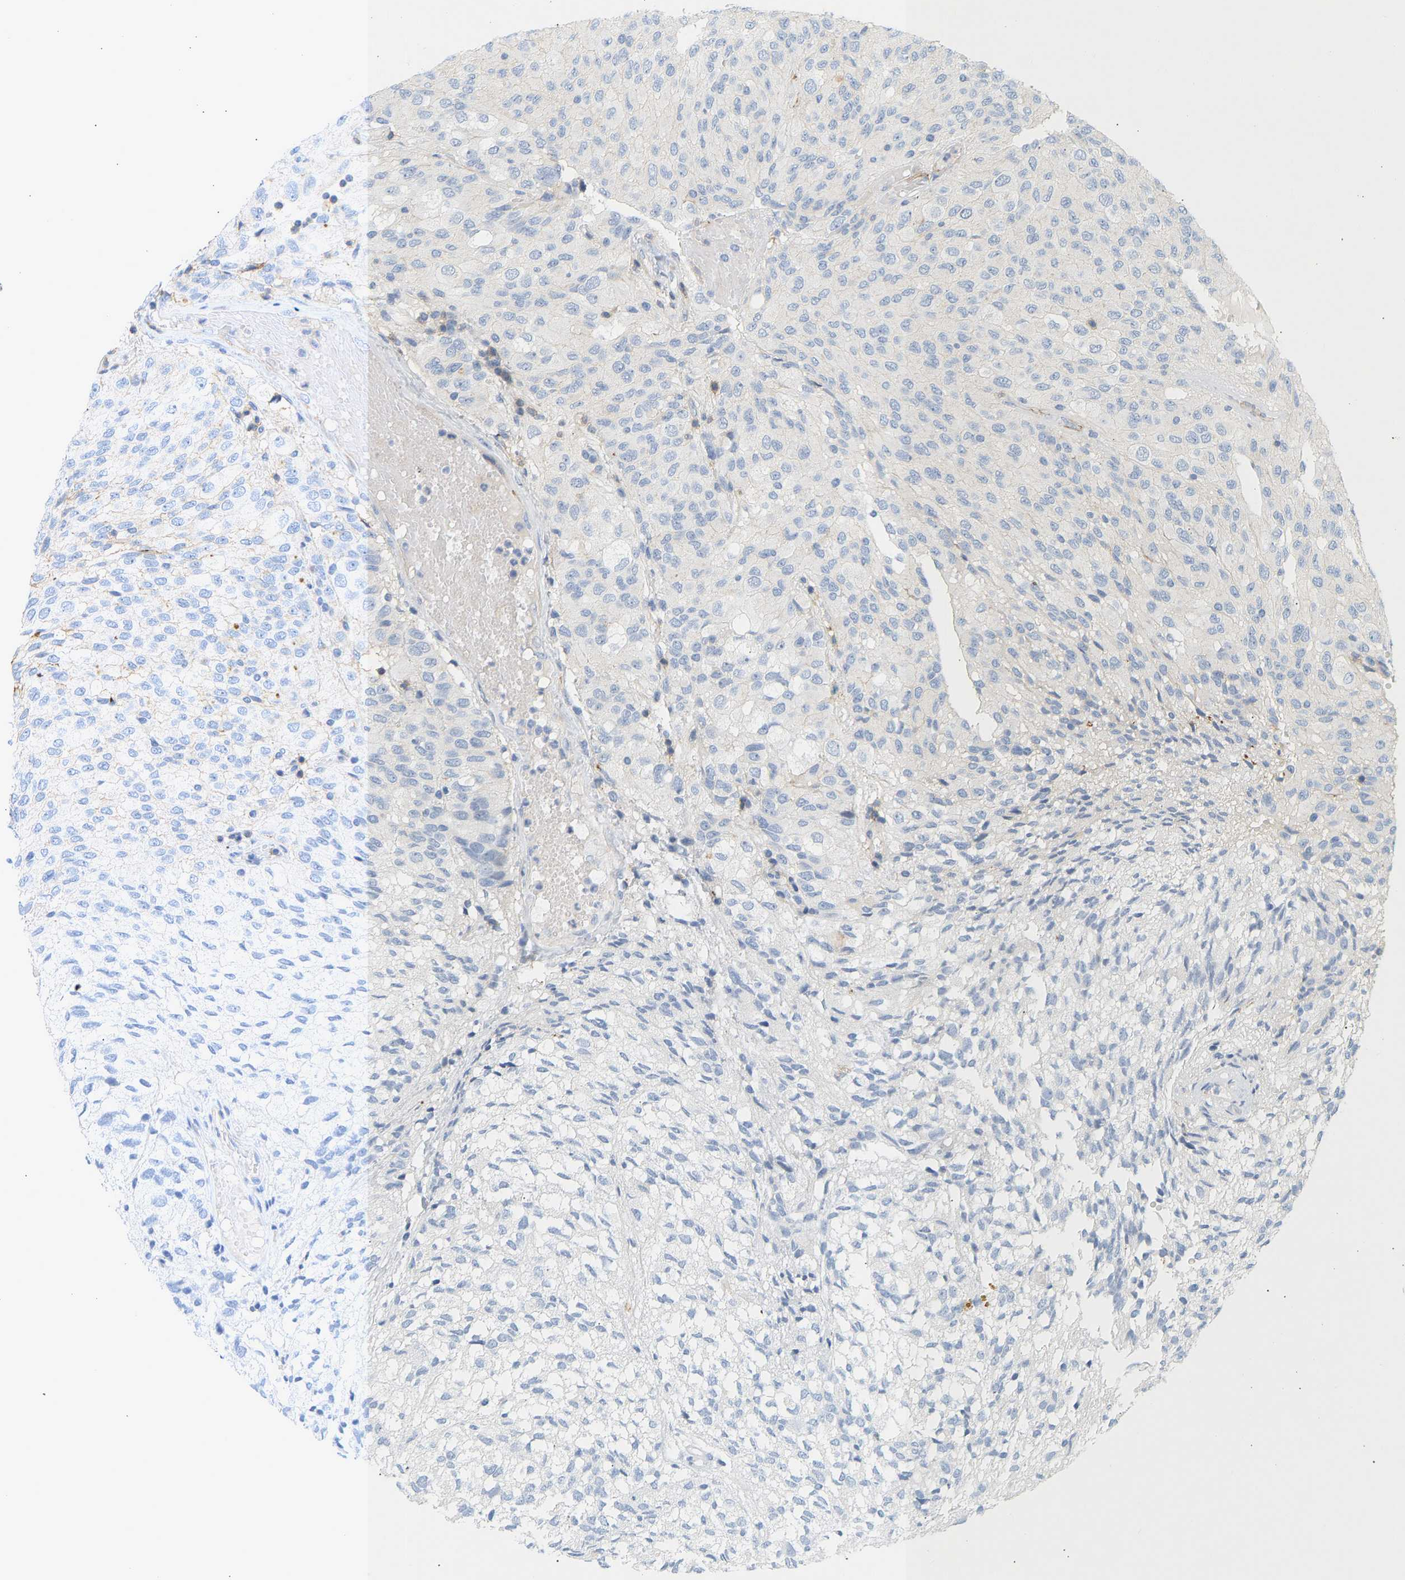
{"staining": {"intensity": "negative", "quantity": "none", "location": "none"}, "tissue": "glioma", "cell_type": "Tumor cells", "image_type": "cancer", "snomed": [{"axis": "morphology", "description": "Glioma, malignant, High grade"}, {"axis": "topography", "description": "Brain"}], "caption": "Tumor cells are negative for brown protein staining in malignant high-grade glioma.", "gene": "BVES", "patient": {"sex": "male", "age": 32}}